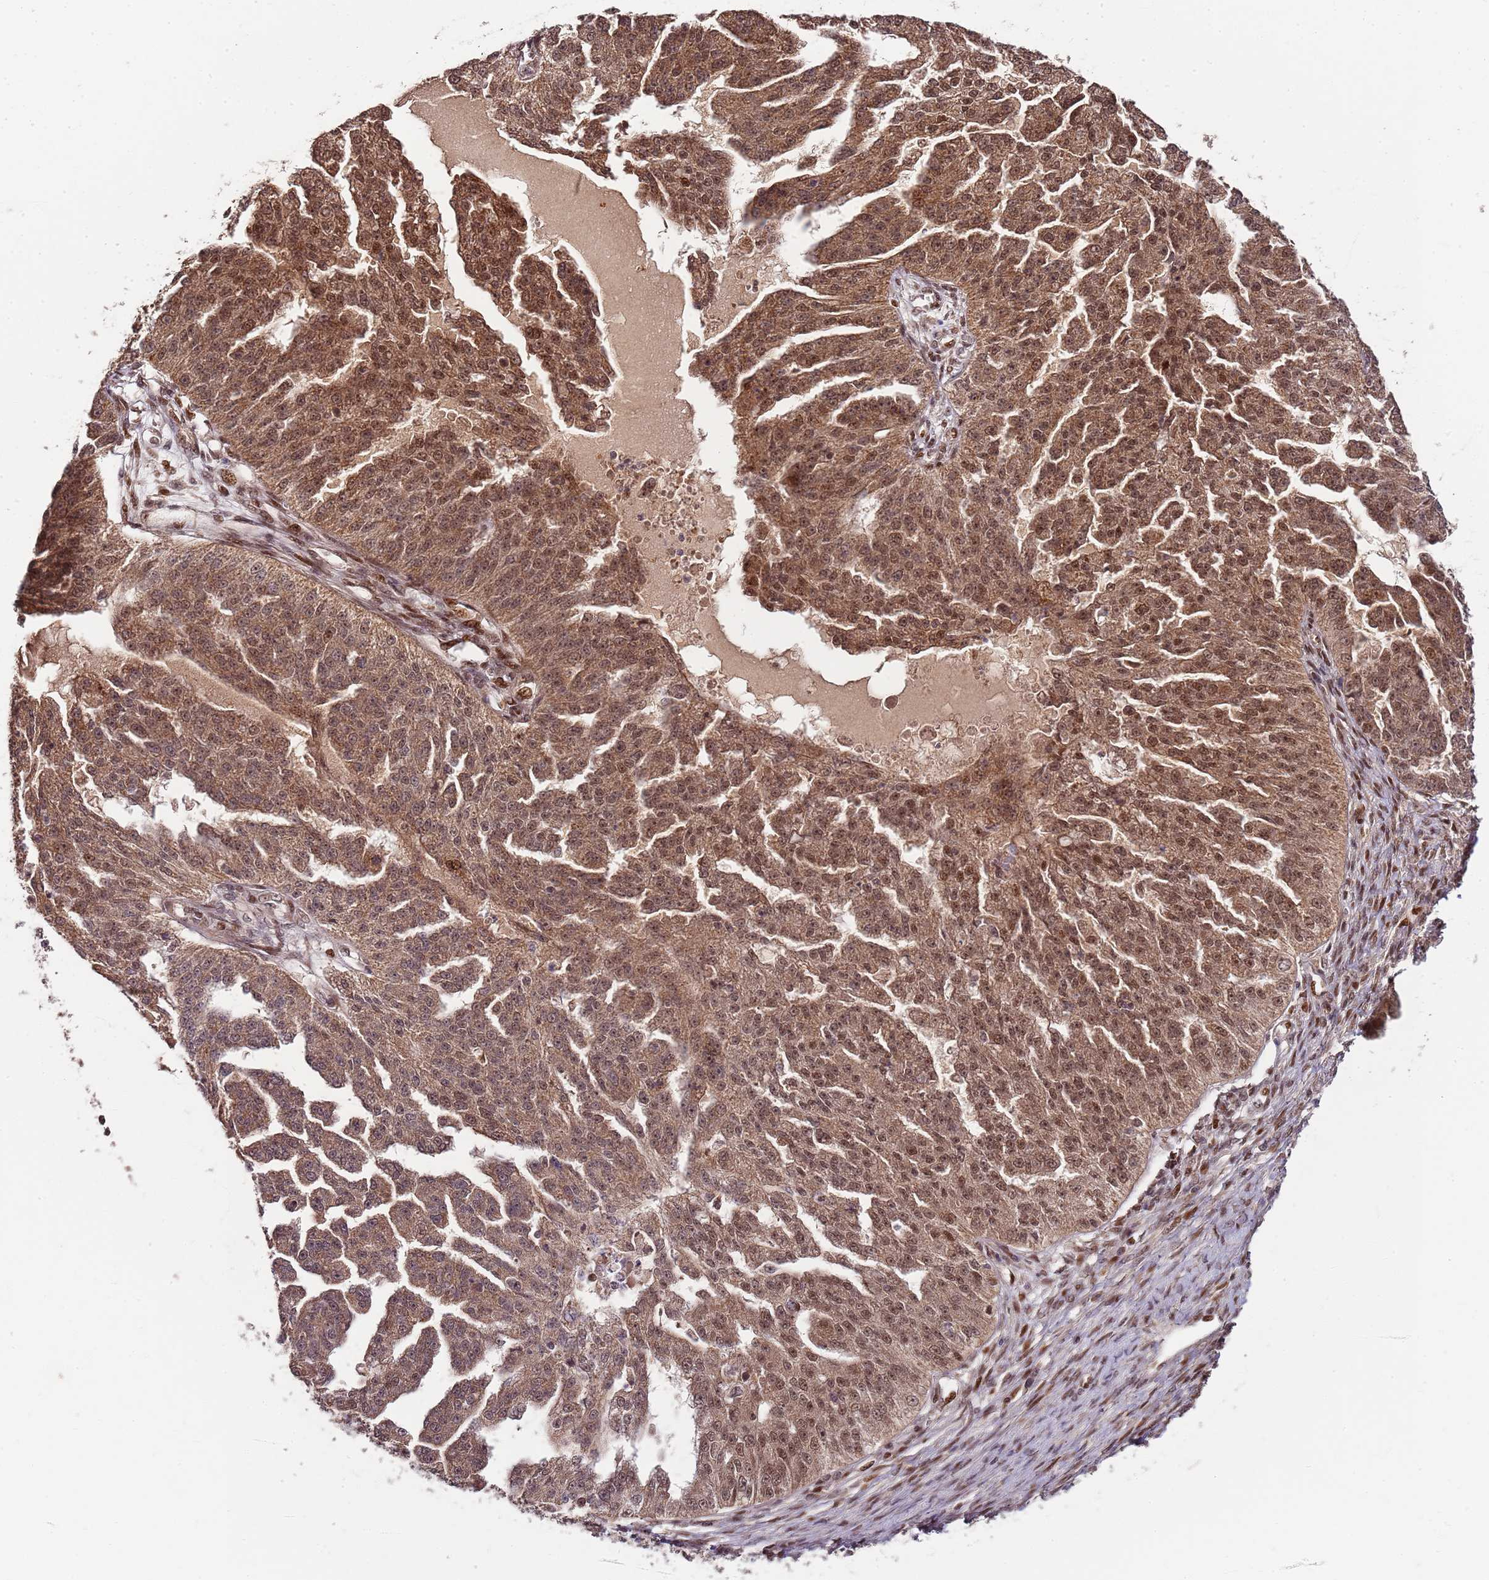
{"staining": {"intensity": "strong", "quantity": ">75%", "location": "cytoplasmic/membranous,nuclear"}, "tissue": "ovarian cancer", "cell_type": "Tumor cells", "image_type": "cancer", "snomed": [{"axis": "morphology", "description": "Cystadenocarcinoma, serous, NOS"}, {"axis": "topography", "description": "Ovary"}], "caption": "High-power microscopy captured an immunohistochemistry micrograph of serous cystadenocarcinoma (ovarian), revealing strong cytoplasmic/membranous and nuclear staining in approximately >75% of tumor cells.", "gene": "EDC3", "patient": {"sex": "female", "age": 58}}